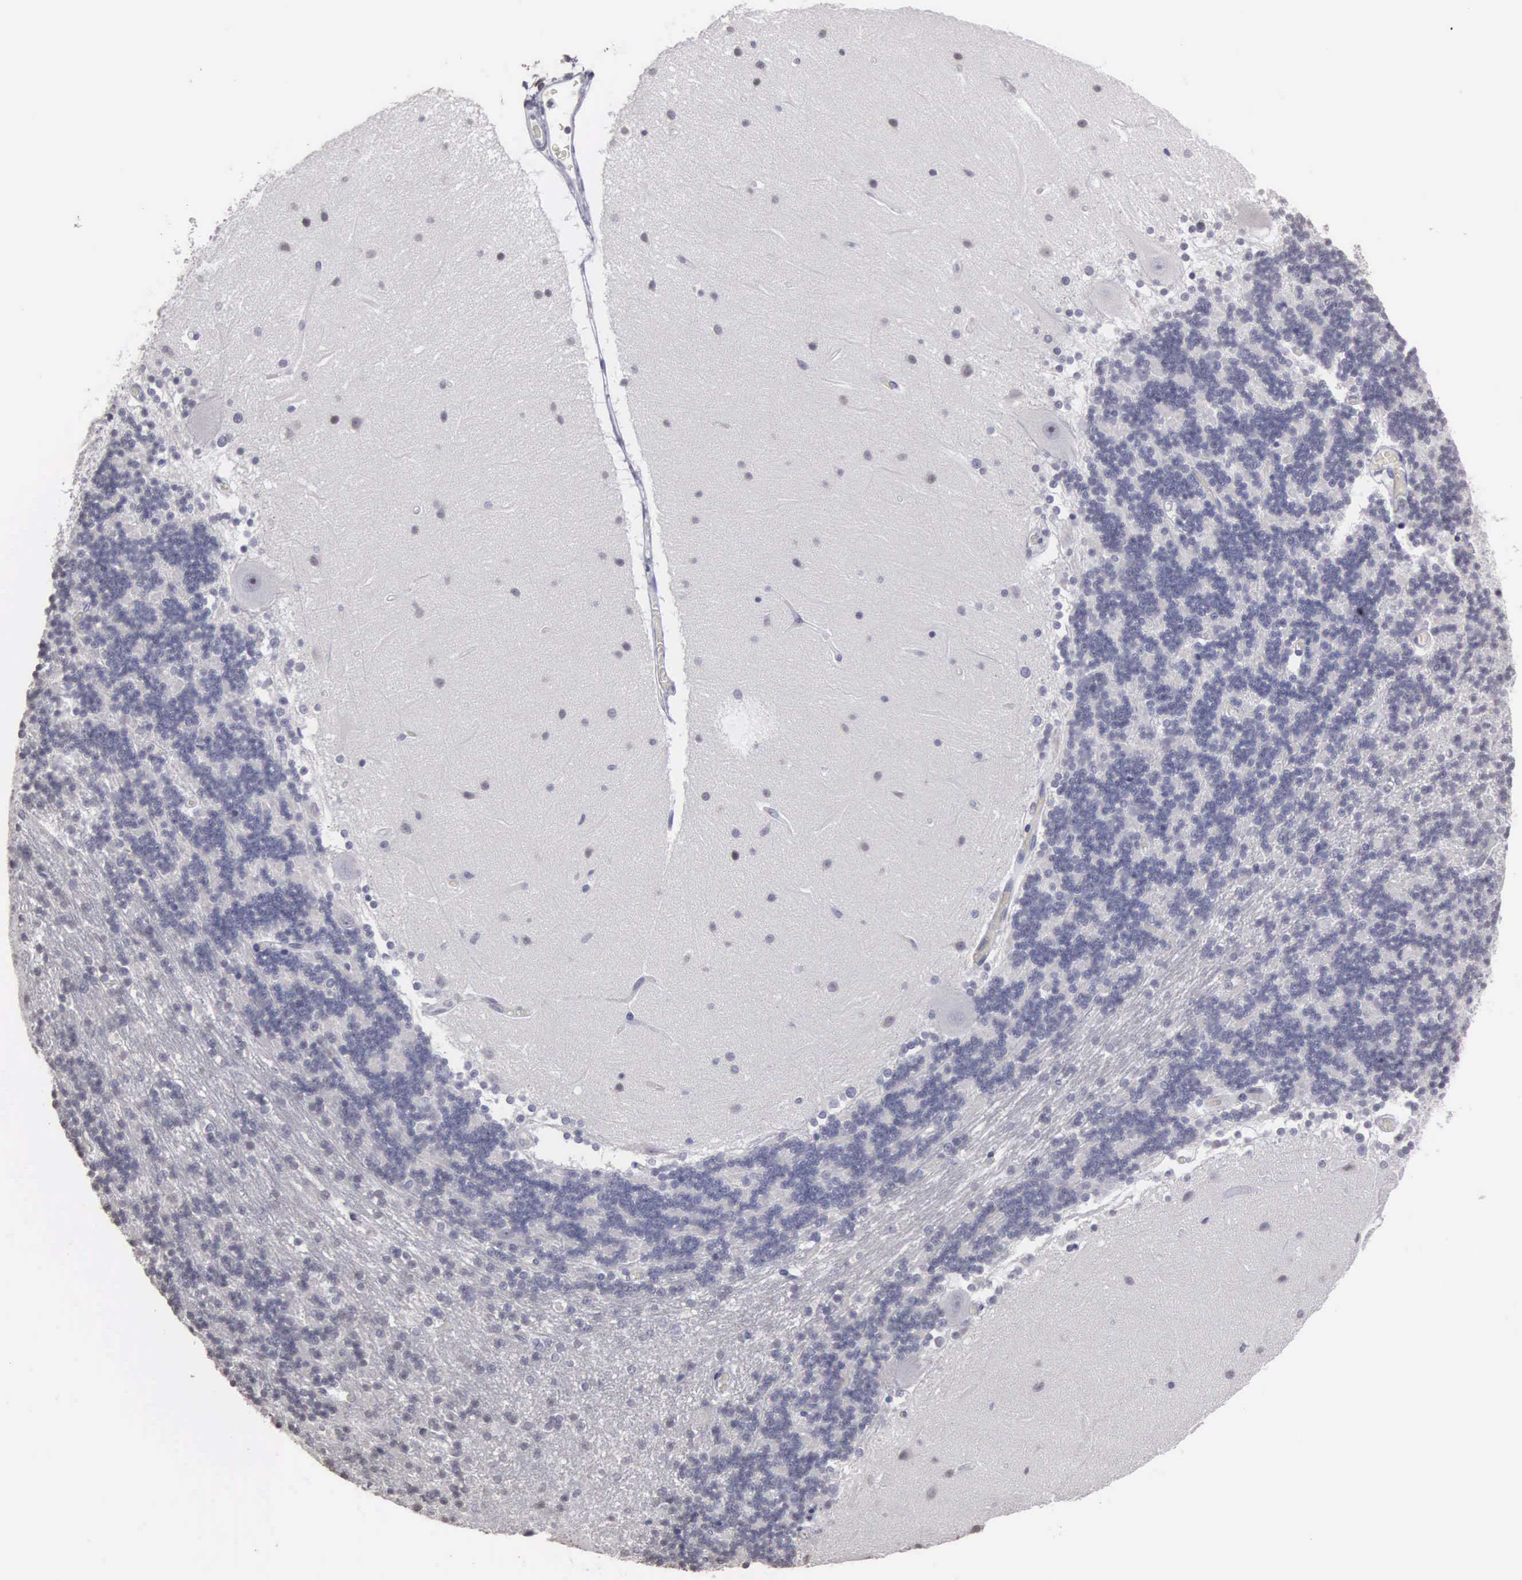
{"staining": {"intensity": "negative", "quantity": "none", "location": "none"}, "tissue": "cerebellum", "cell_type": "Cells in granular layer", "image_type": "normal", "snomed": [{"axis": "morphology", "description": "Normal tissue, NOS"}, {"axis": "topography", "description": "Cerebellum"}], "caption": "Cells in granular layer show no significant protein positivity in normal cerebellum.", "gene": "UPB1", "patient": {"sex": "female", "age": 54}}